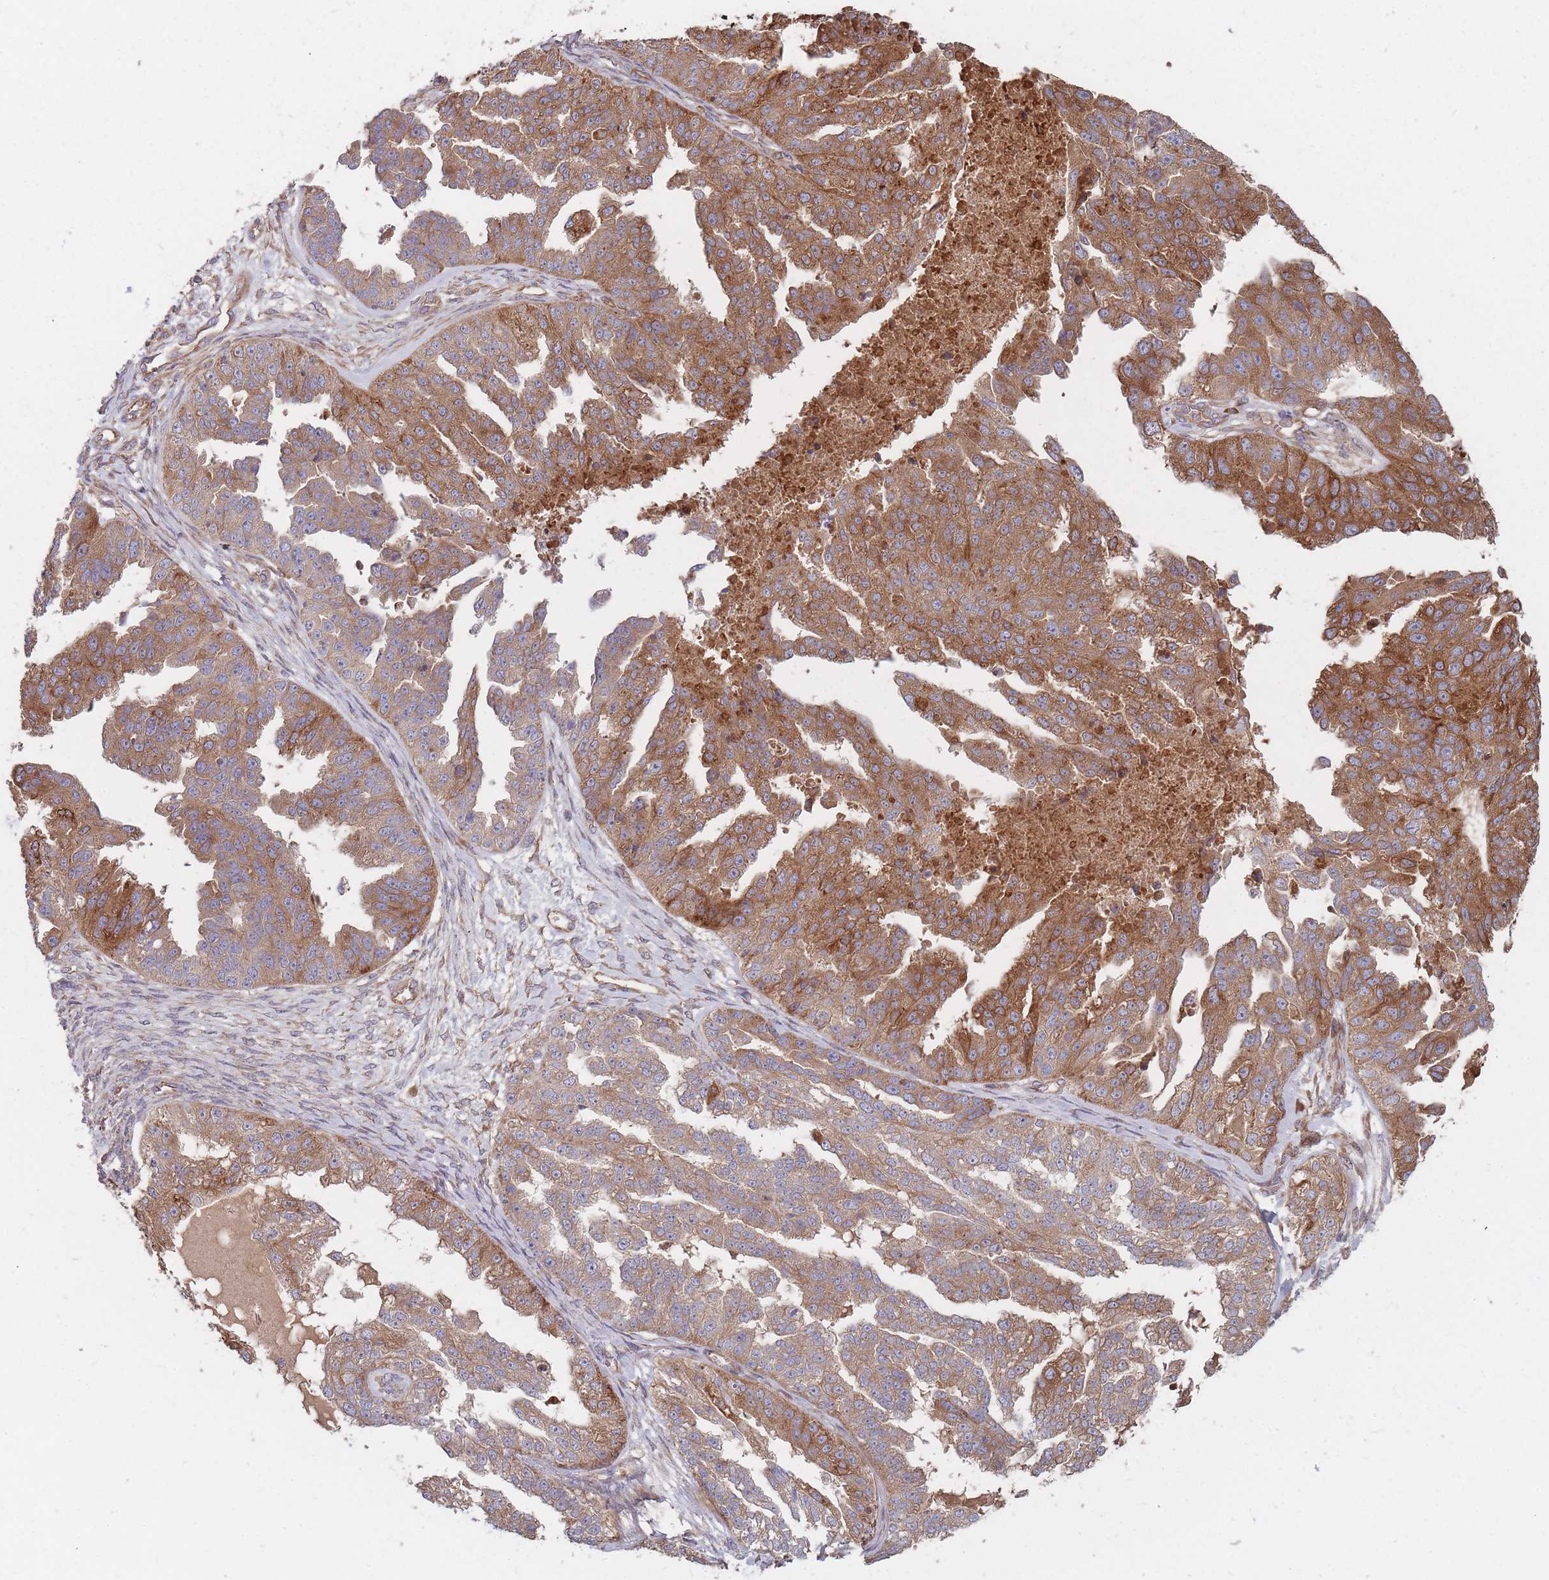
{"staining": {"intensity": "moderate", "quantity": ">75%", "location": "cytoplasmic/membranous"}, "tissue": "ovarian cancer", "cell_type": "Tumor cells", "image_type": "cancer", "snomed": [{"axis": "morphology", "description": "Cystadenocarcinoma, serous, NOS"}, {"axis": "topography", "description": "Ovary"}], "caption": "Ovarian cancer stained with a brown dye reveals moderate cytoplasmic/membranous positive positivity in approximately >75% of tumor cells.", "gene": "THSD7B", "patient": {"sex": "female", "age": 58}}